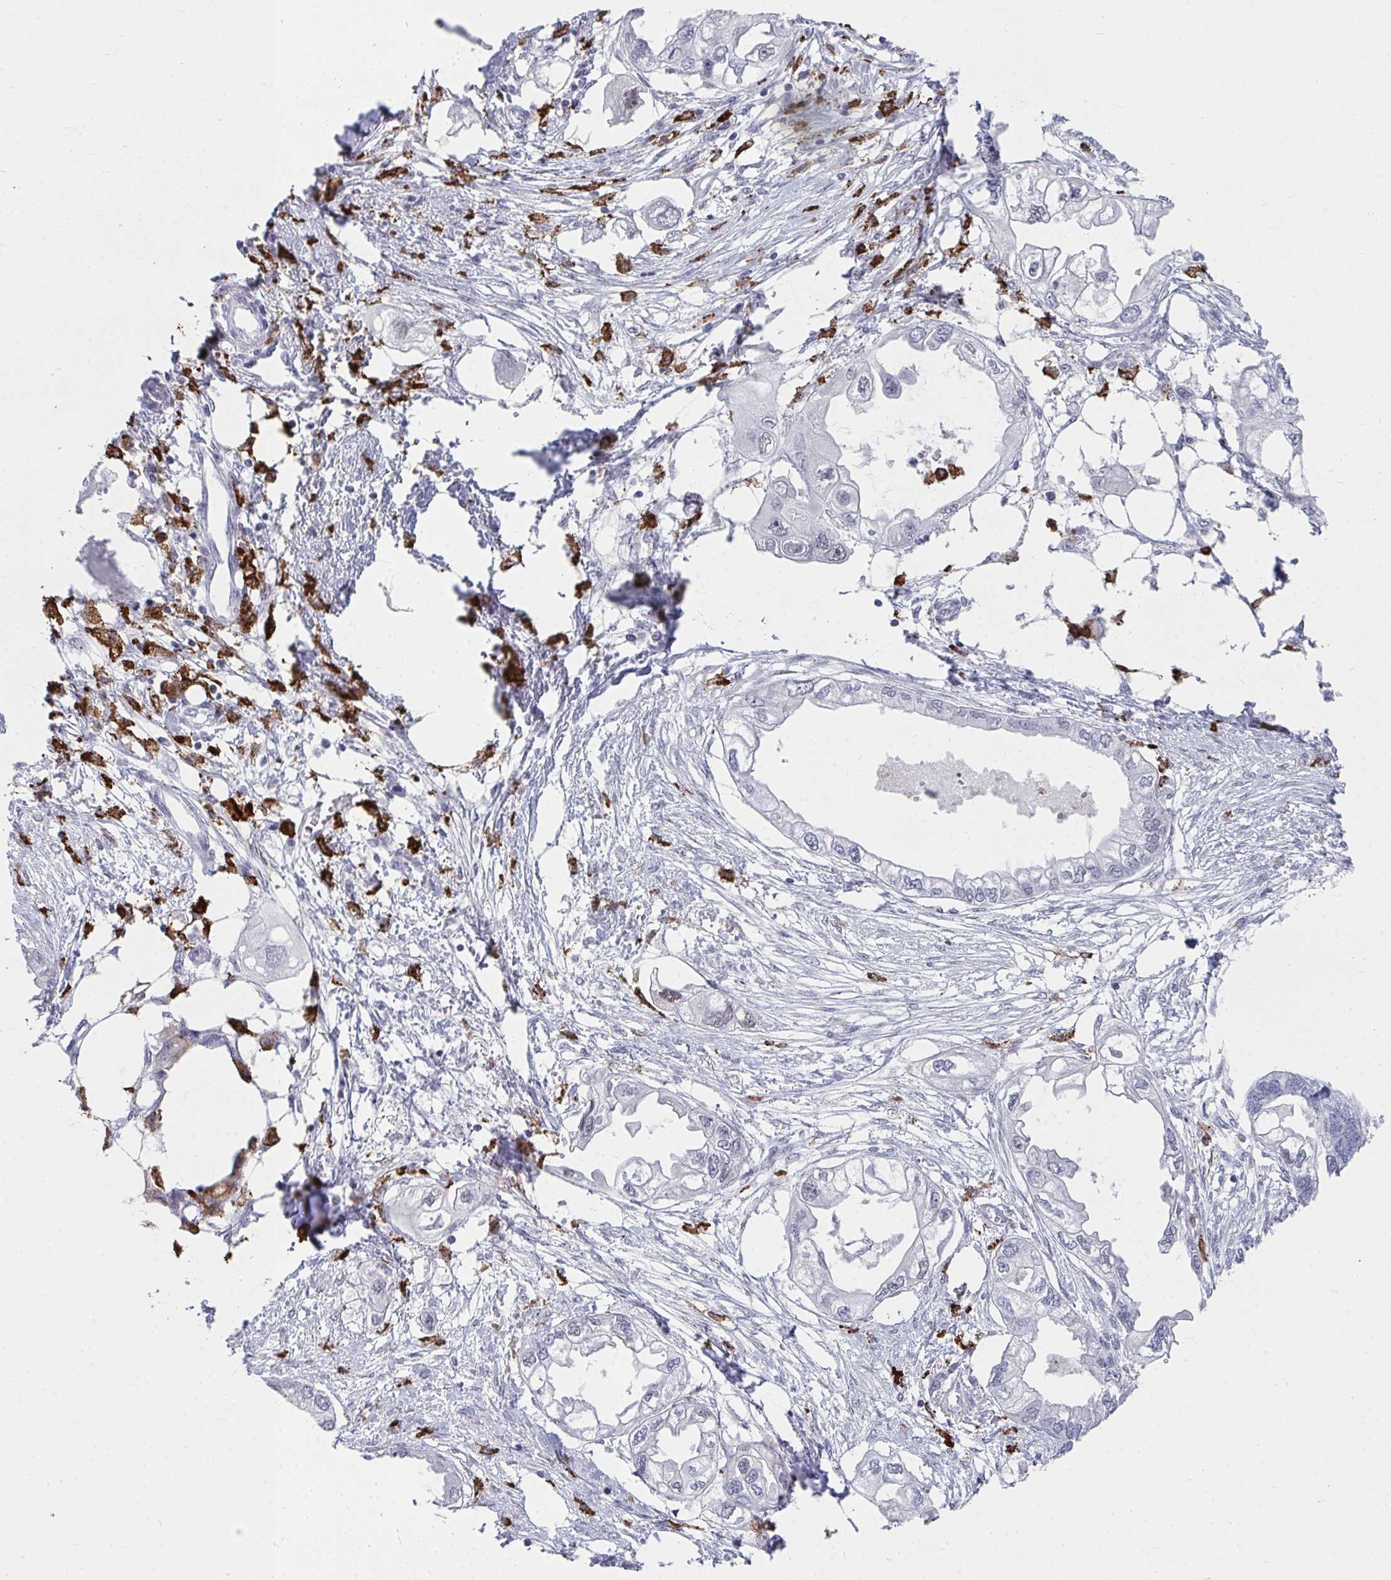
{"staining": {"intensity": "negative", "quantity": "none", "location": "none"}, "tissue": "endometrial cancer", "cell_type": "Tumor cells", "image_type": "cancer", "snomed": [{"axis": "morphology", "description": "Adenocarcinoma, NOS"}, {"axis": "morphology", "description": "Adenocarcinoma, metastatic, NOS"}, {"axis": "topography", "description": "Adipose tissue"}, {"axis": "topography", "description": "Endometrium"}], "caption": "IHC photomicrograph of neoplastic tissue: human endometrial cancer stained with DAB (3,3'-diaminobenzidine) reveals no significant protein staining in tumor cells. Nuclei are stained in blue.", "gene": "CD163", "patient": {"sex": "female", "age": 67}}